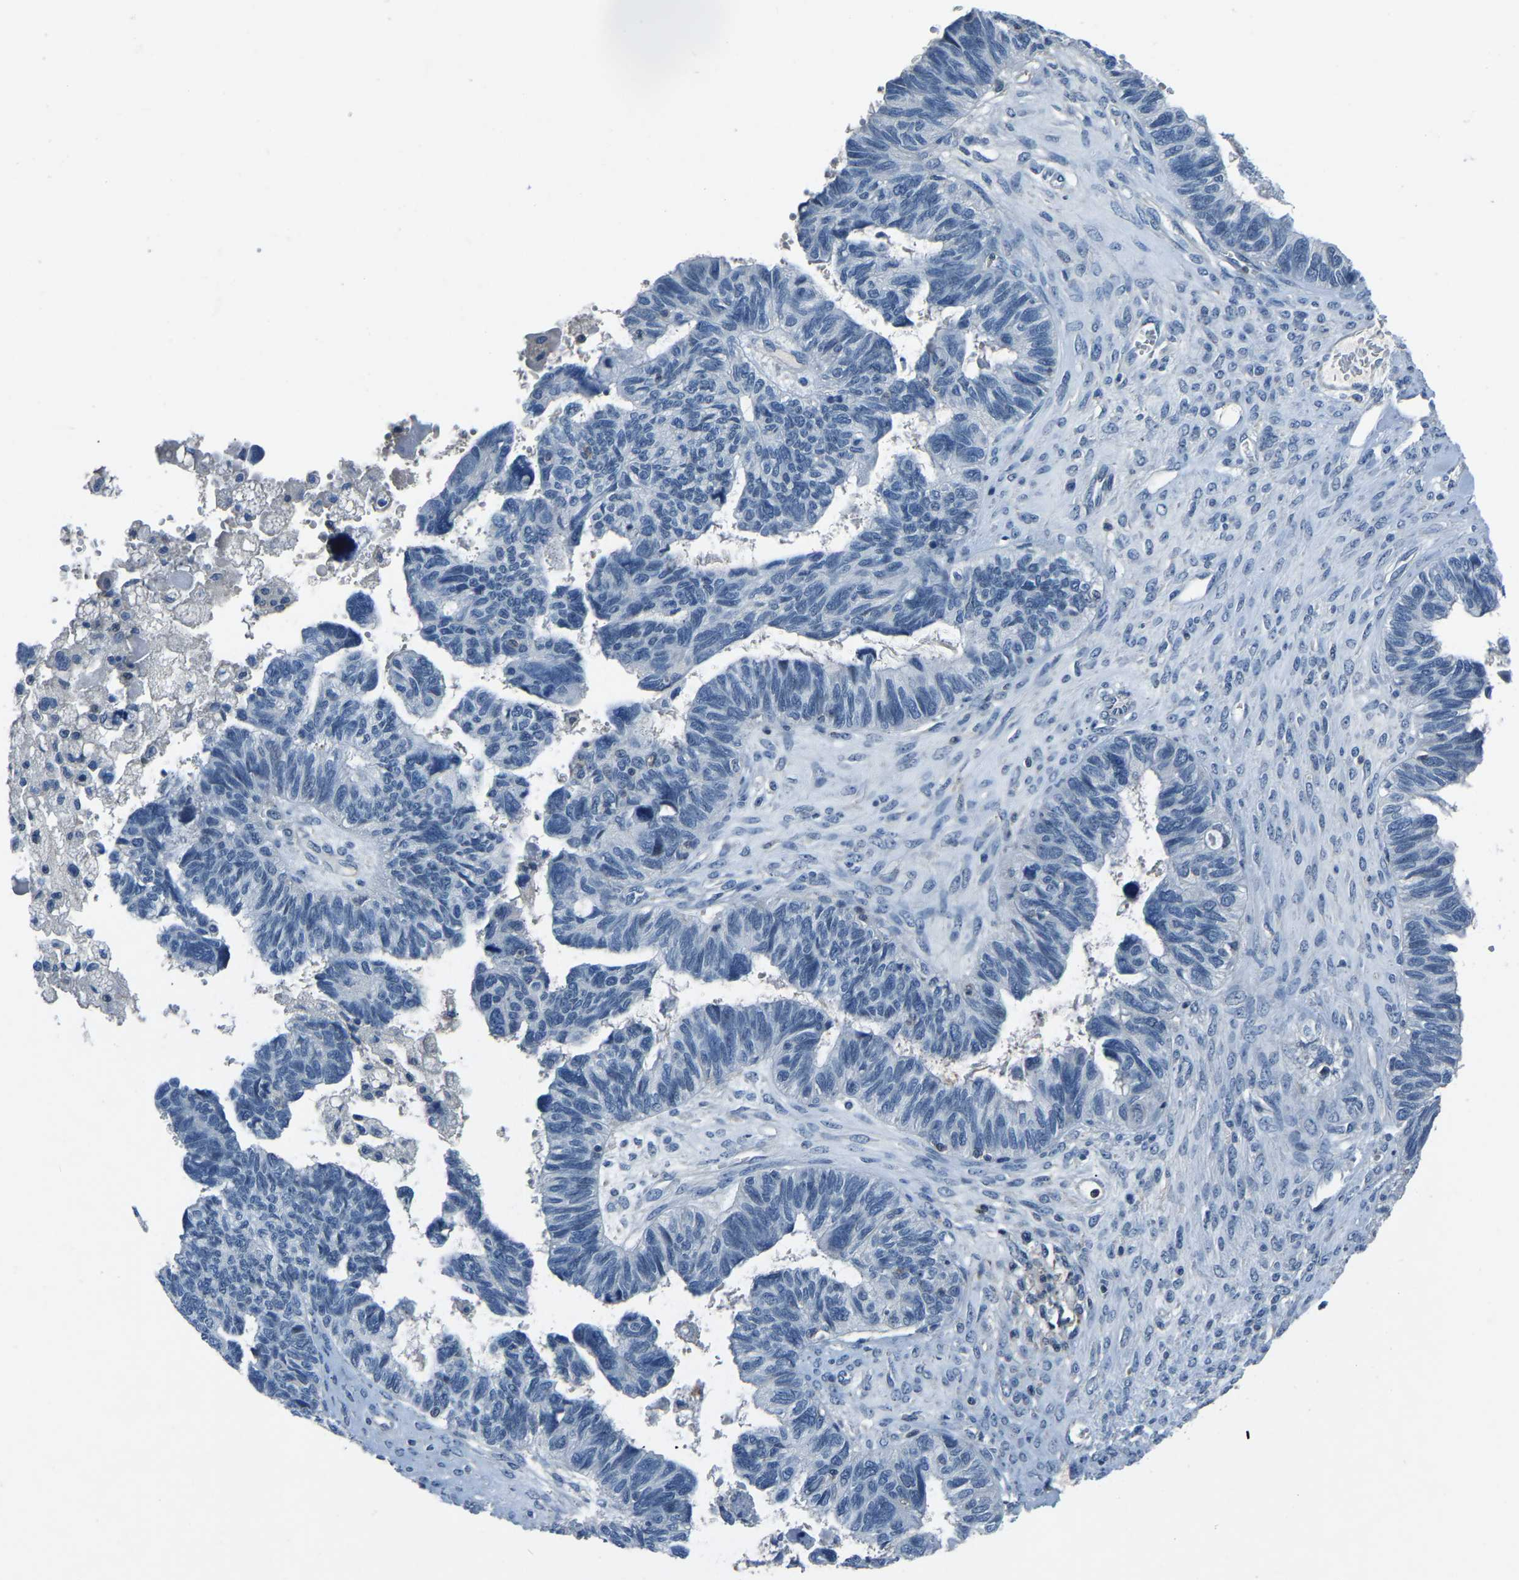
{"staining": {"intensity": "negative", "quantity": "none", "location": "none"}, "tissue": "ovarian cancer", "cell_type": "Tumor cells", "image_type": "cancer", "snomed": [{"axis": "morphology", "description": "Cystadenocarcinoma, serous, NOS"}, {"axis": "topography", "description": "Ovary"}], "caption": "Immunohistochemistry of human serous cystadenocarcinoma (ovarian) shows no expression in tumor cells.", "gene": "XIRP1", "patient": {"sex": "female", "age": 79}}